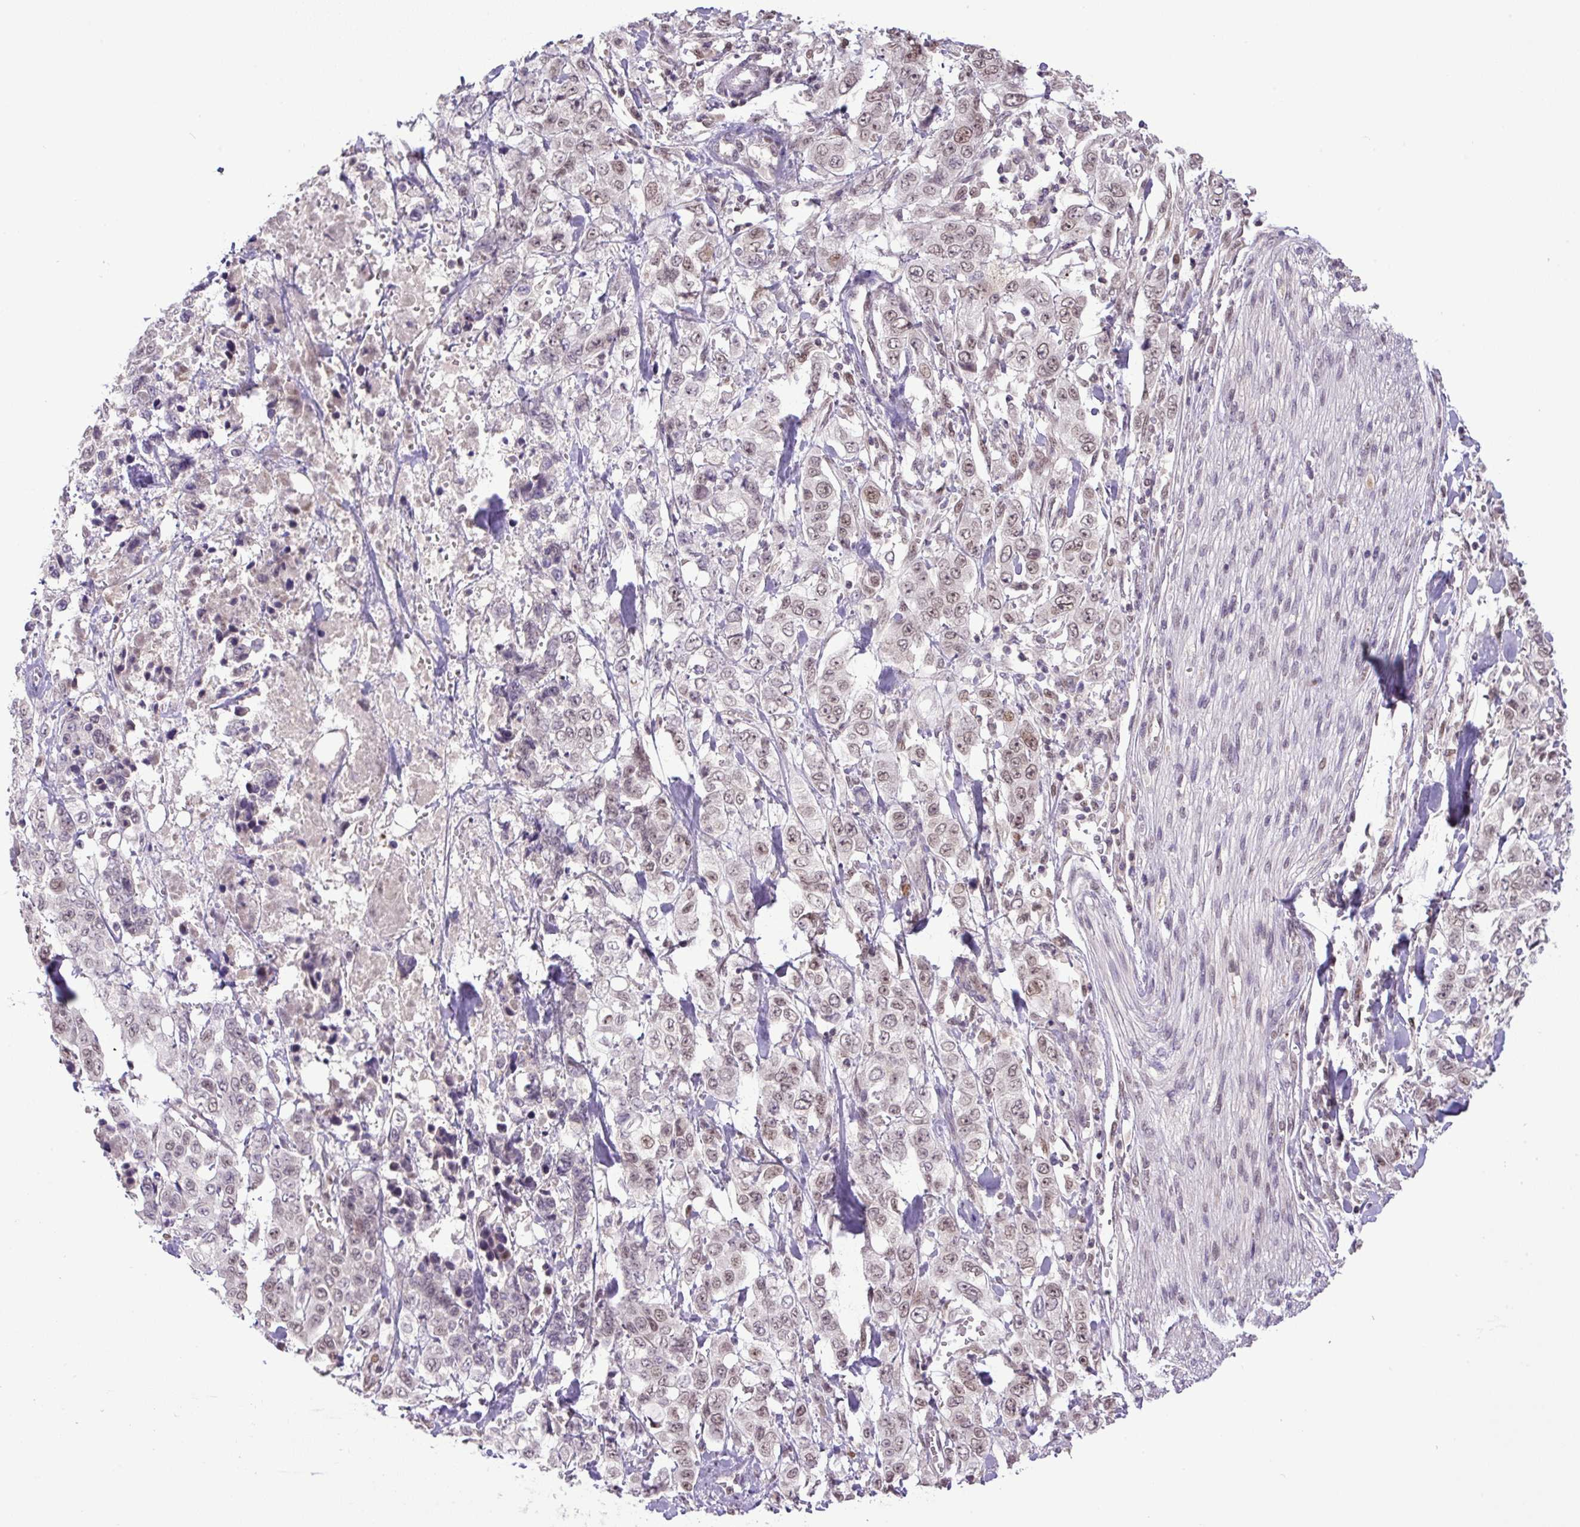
{"staining": {"intensity": "moderate", "quantity": ">75%", "location": "nuclear"}, "tissue": "stomach cancer", "cell_type": "Tumor cells", "image_type": "cancer", "snomed": [{"axis": "morphology", "description": "Adenocarcinoma, NOS"}, {"axis": "topography", "description": "Stomach, upper"}], "caption": "Stomach cancer (adenocarcinoma) stained with DAB IHC exhibits medium levels of moderate nuclear positivity in approximately >75% of tumor cells.", "gene": "KPNA1", "patient": {"sex": "male", "age": 62}}